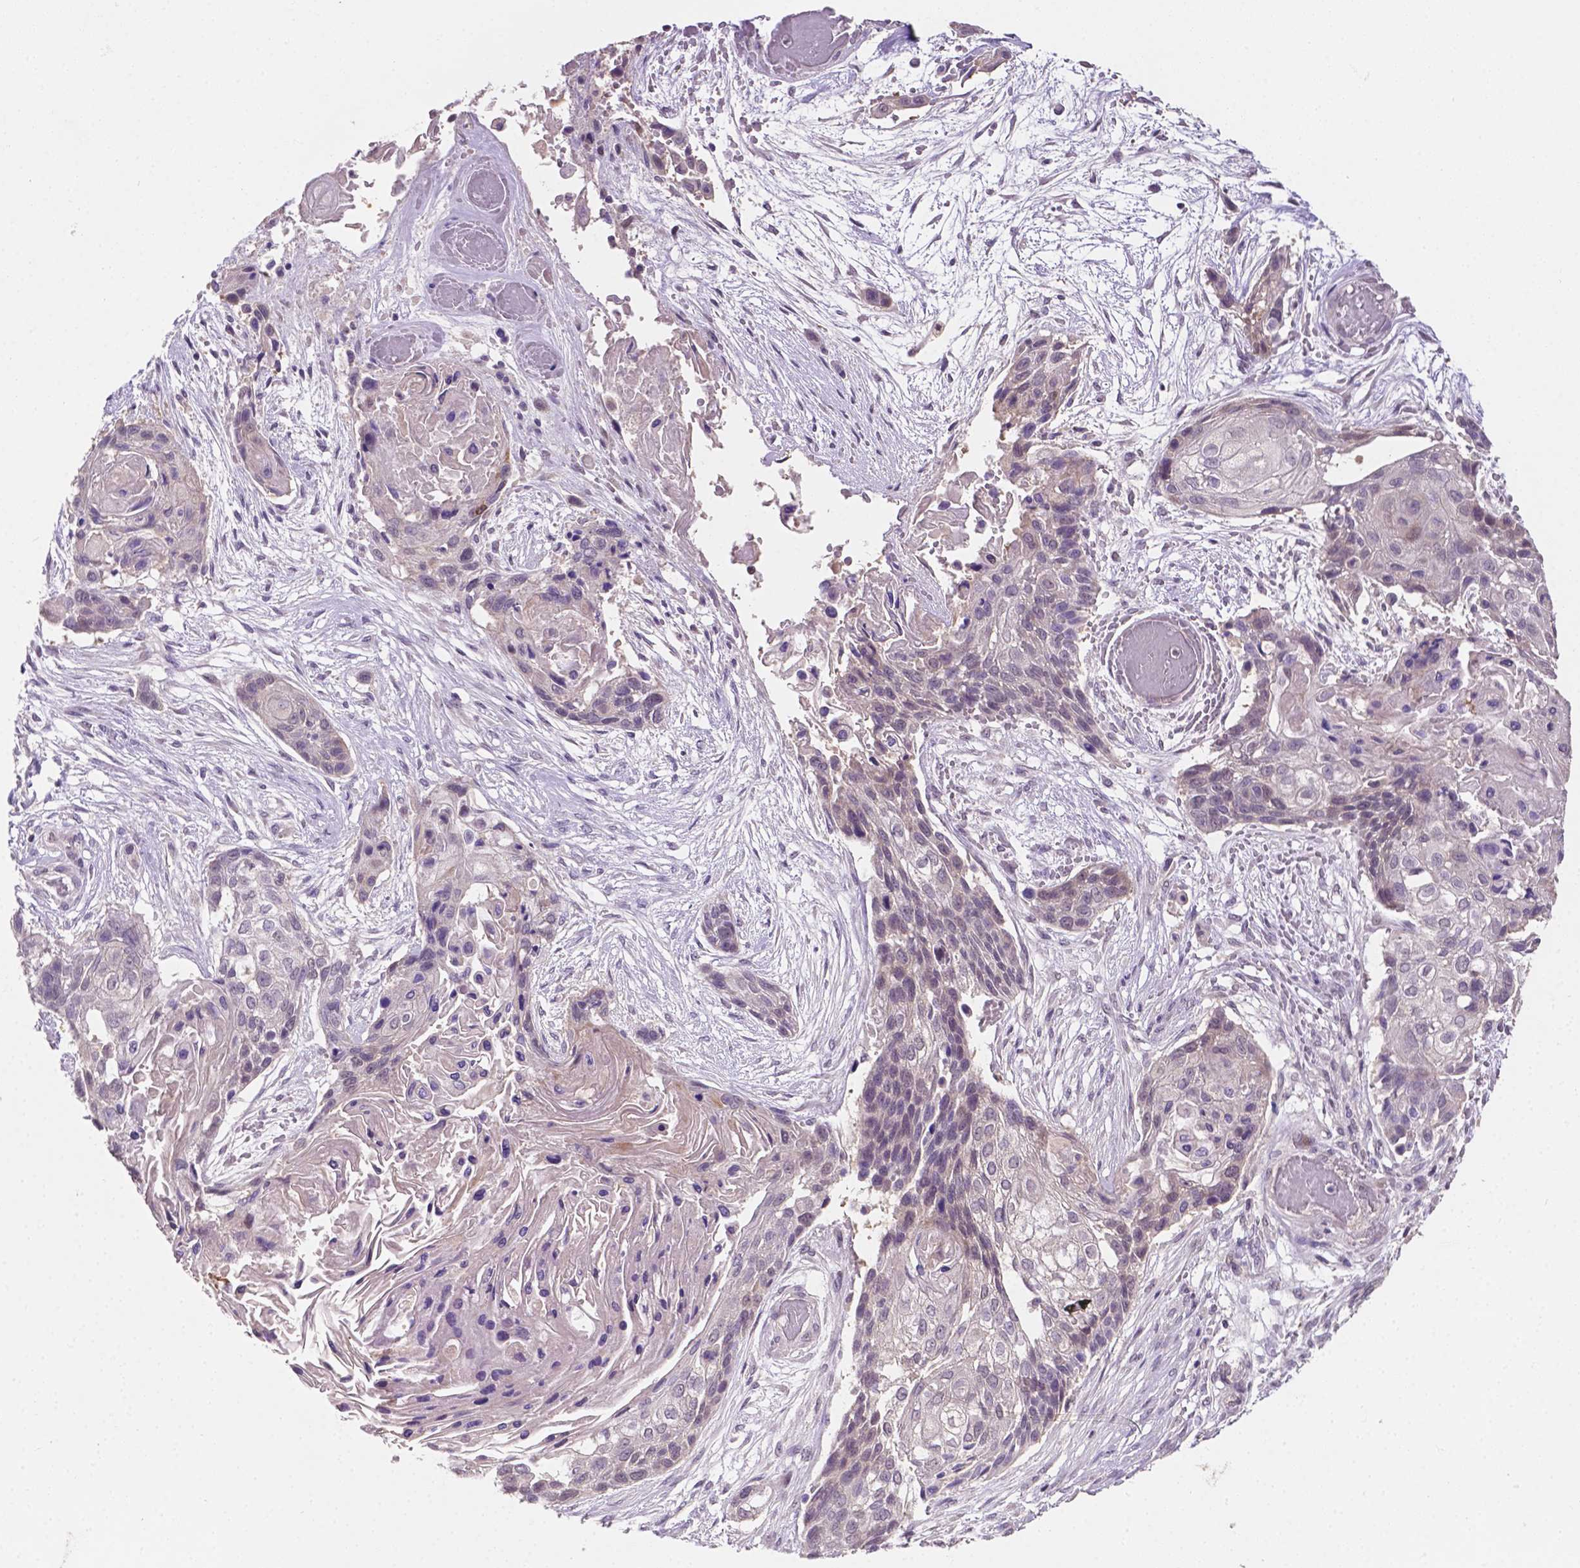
{"staining": {"intensity": "negative", "quantity": "none", "location": "none"}, "tissue": "lung cancer", "cell_type": "Tumor cells", "image_type": "cancer", "snomed": [{"axis": "morphology", "description": "Squamous cell carcinoma, NOS"}, {"axis": "topography", "description": "Lung"}], "caption": "Tumor cells are negative for brown protein staining in lung squamous cell carcinoma.", "gene": "MROH6", "patient": {"sex": "male", "age": 69}}